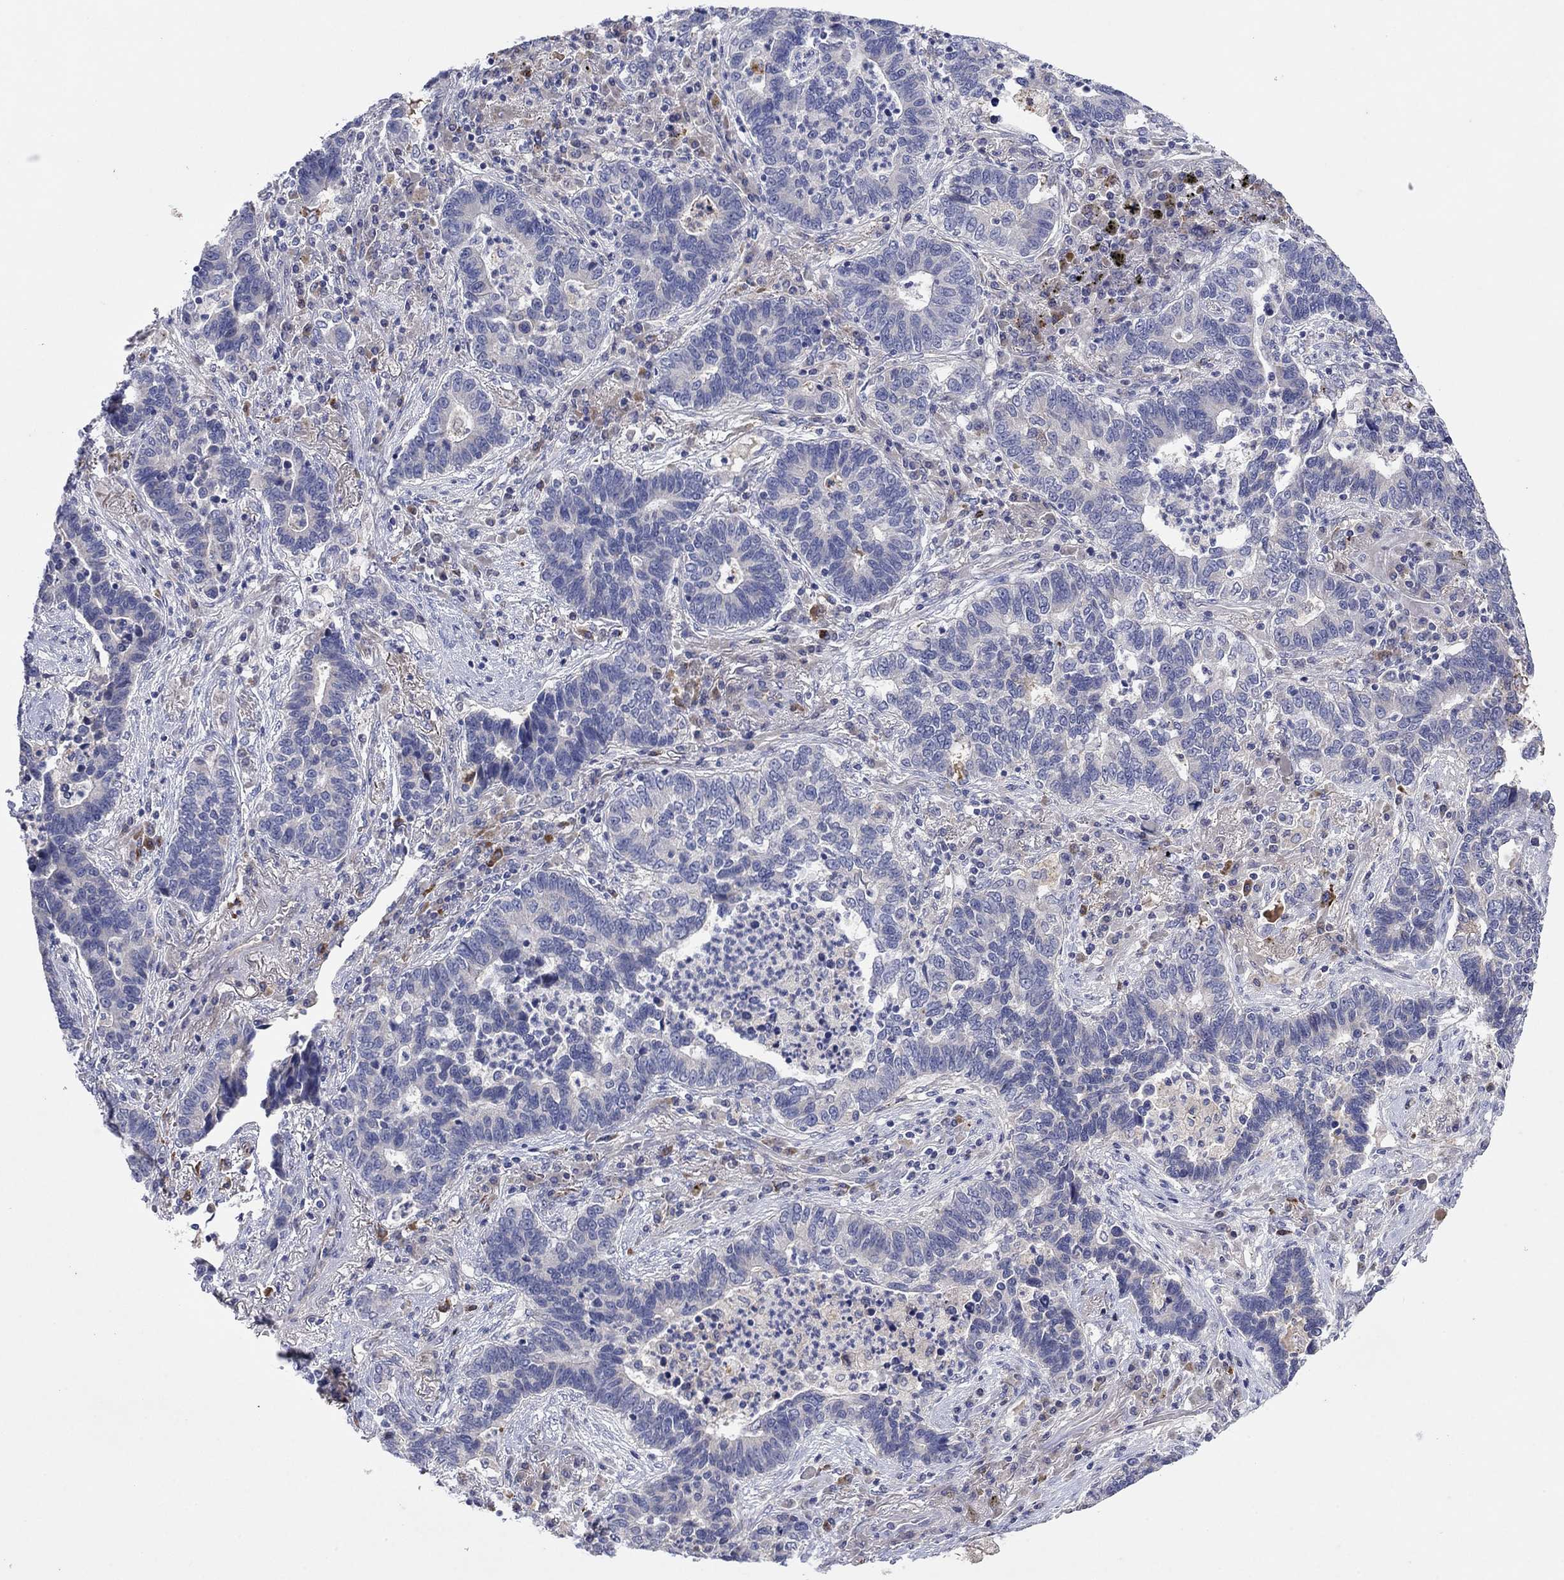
{"staining": {"intensity": "negative", "quantity": "none", "location": "none"}, "tissue": "lung cancer", "cell_type": "Tumor cells", "image_type": "cancer", "snomed": [{"axis": "morphology", "description": "Adenocarcinoma, NOS"}, {"axis": "topography", "description": "Lung"}], "caption": "This is an IHC micrograph of human adenocarcinoma (lung). There is no positivity in tumor cells.", "gene": "PLCL2", "patient": {"sex": "female", "age": 57}}